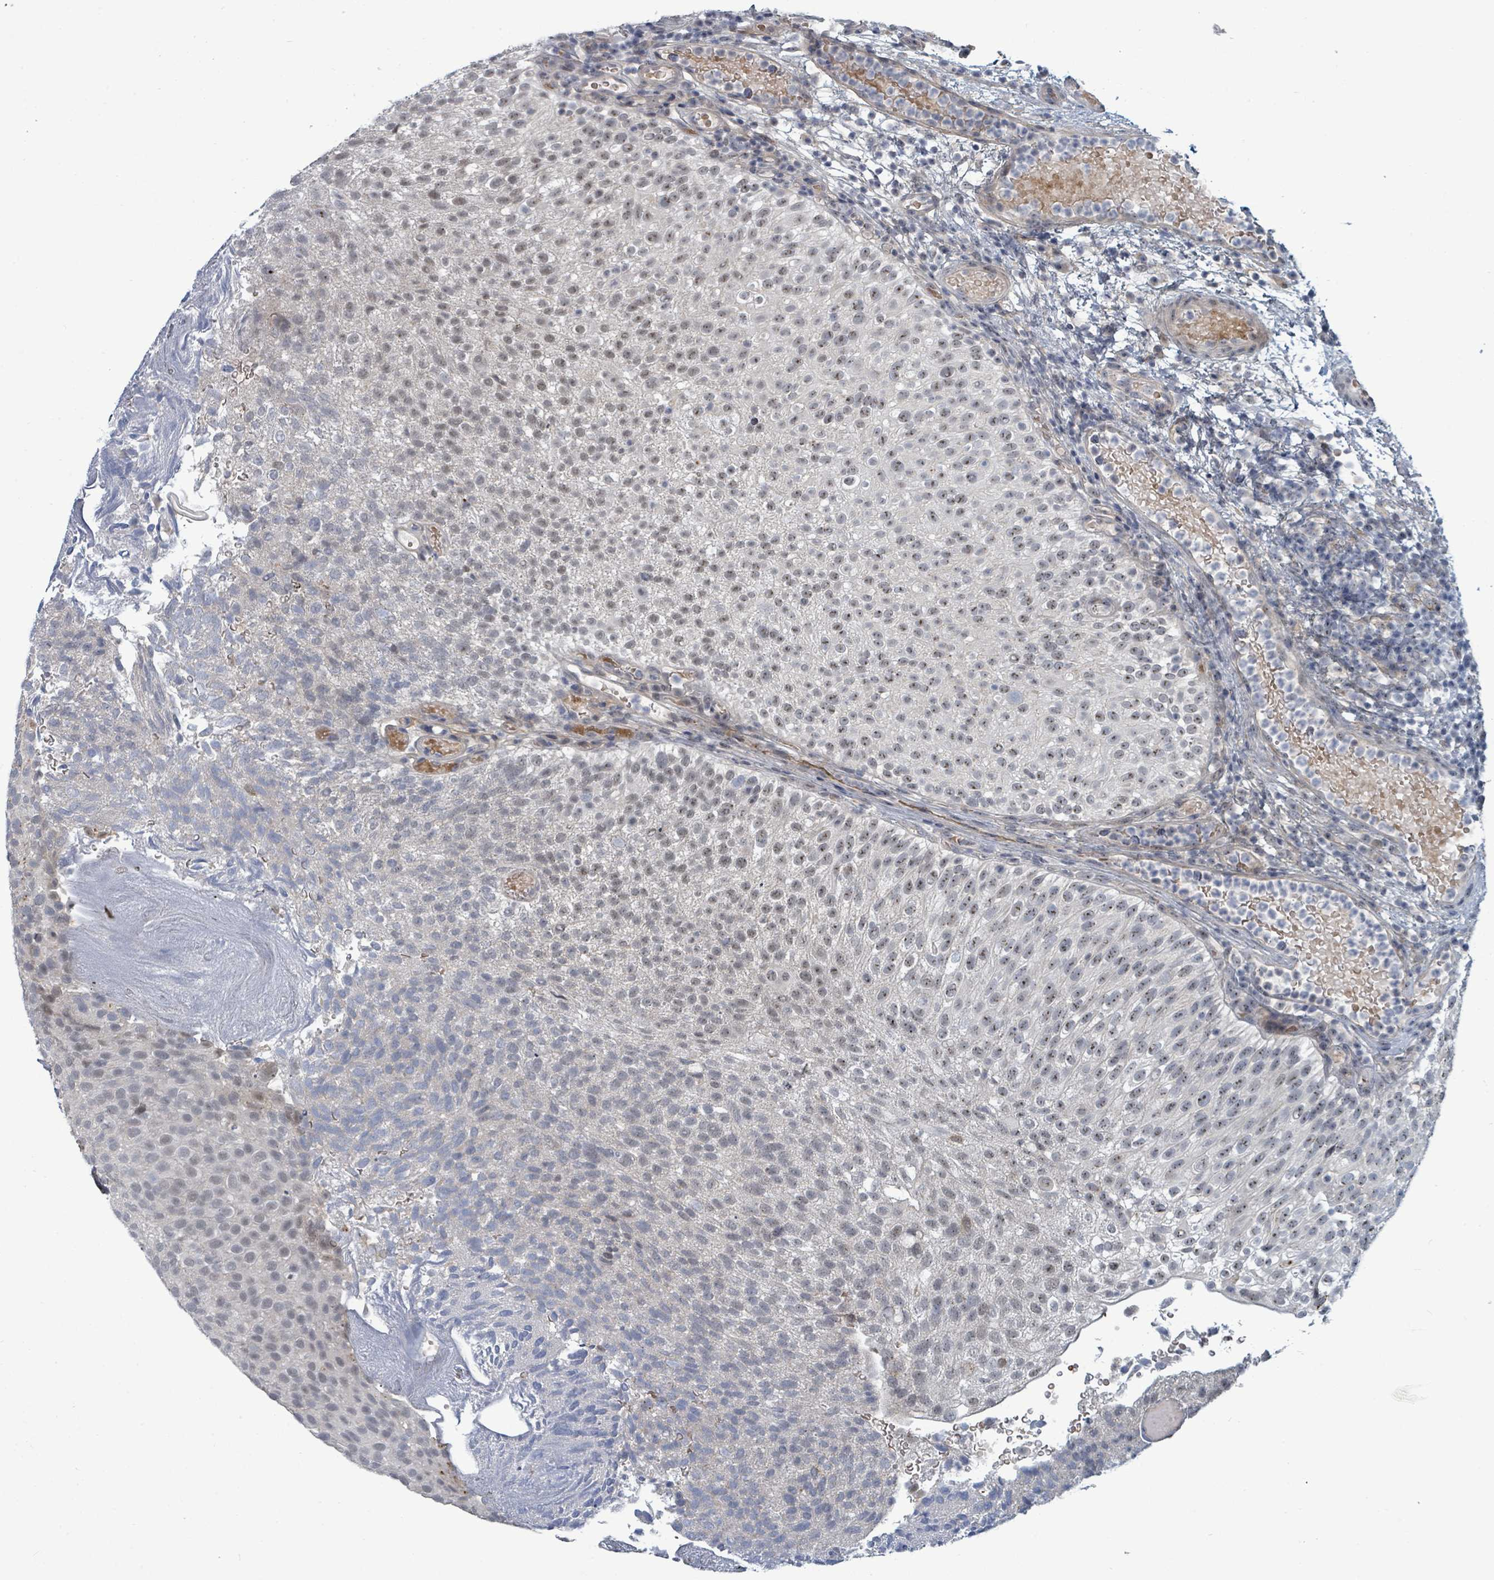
{"staining": {"intensity": "weak", "quantity": "25%-75%", "location": "nuclear"}, "tissue": "urothelial cancer", "cell_type": "Tumor cells", "image_type": "cancer", "snomed": [{"axis": "morphology", "description": "Urothelial carcinoma, Low grade"}, {"axis": "topography", "description": "Urinary bladder"}], "caption": "A low amount of weak nuclear staining is present in approximately 25%-75% of tumor cells in urothelial cancer tissue.", "gene": "TRDMT1", "patient": {"sex": "male", "age": 78}}